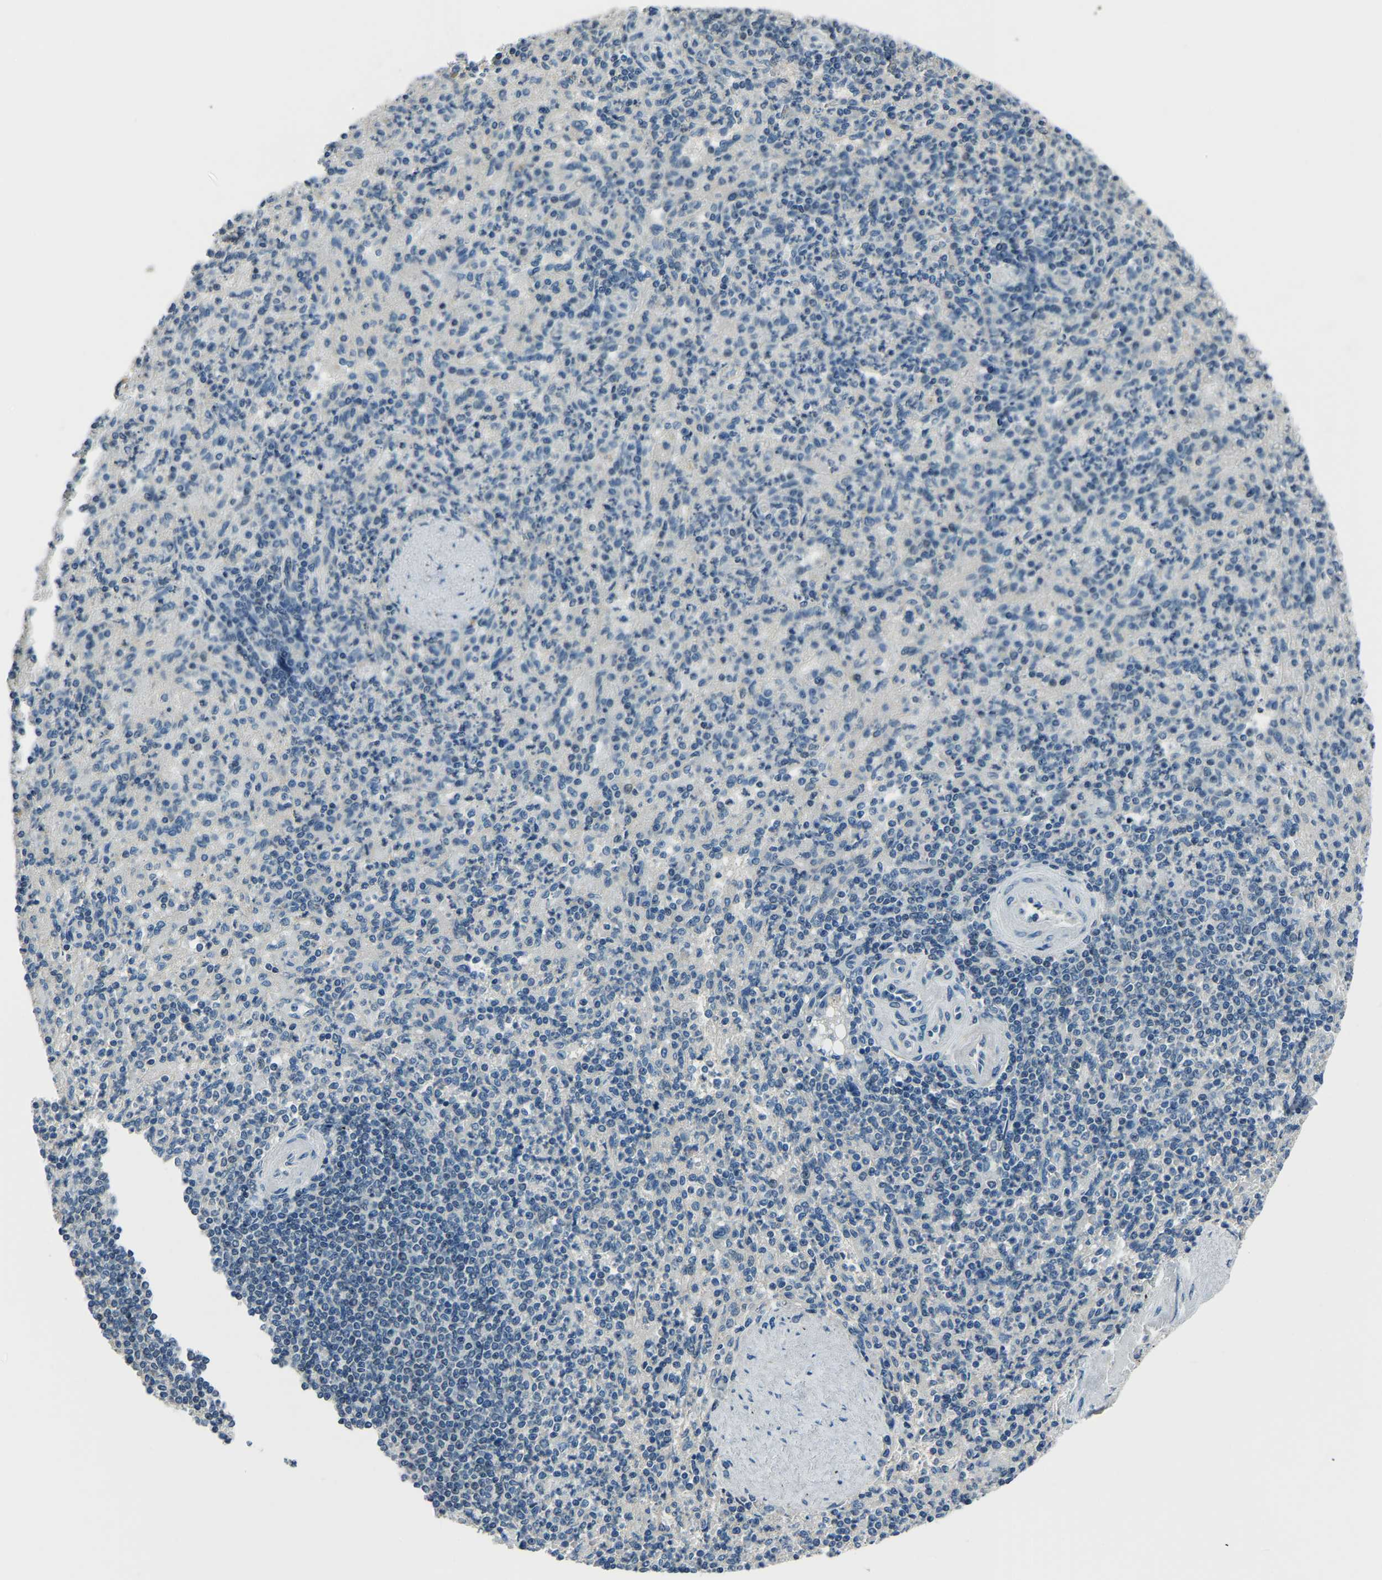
{"staining": {"intensity": "negative", "quantity": "none", "location": "none"}, "tissue": "spleen", "cell_type": "Cells in red pulp", "image_type": "normal", "snomed": [{"axis": "morphology", "description": "Normal tissue, NOS"}, {"axis": "topography", "description": "Spleen"}], "caption": "The photomicrograph exhibits no staining of cells in red pulp in benign spleen. (Immunohistochemistry, brightfield microscopy, high magnification).", "gene": "RRP1", "patient": {"sex": "female", "age": 74}}